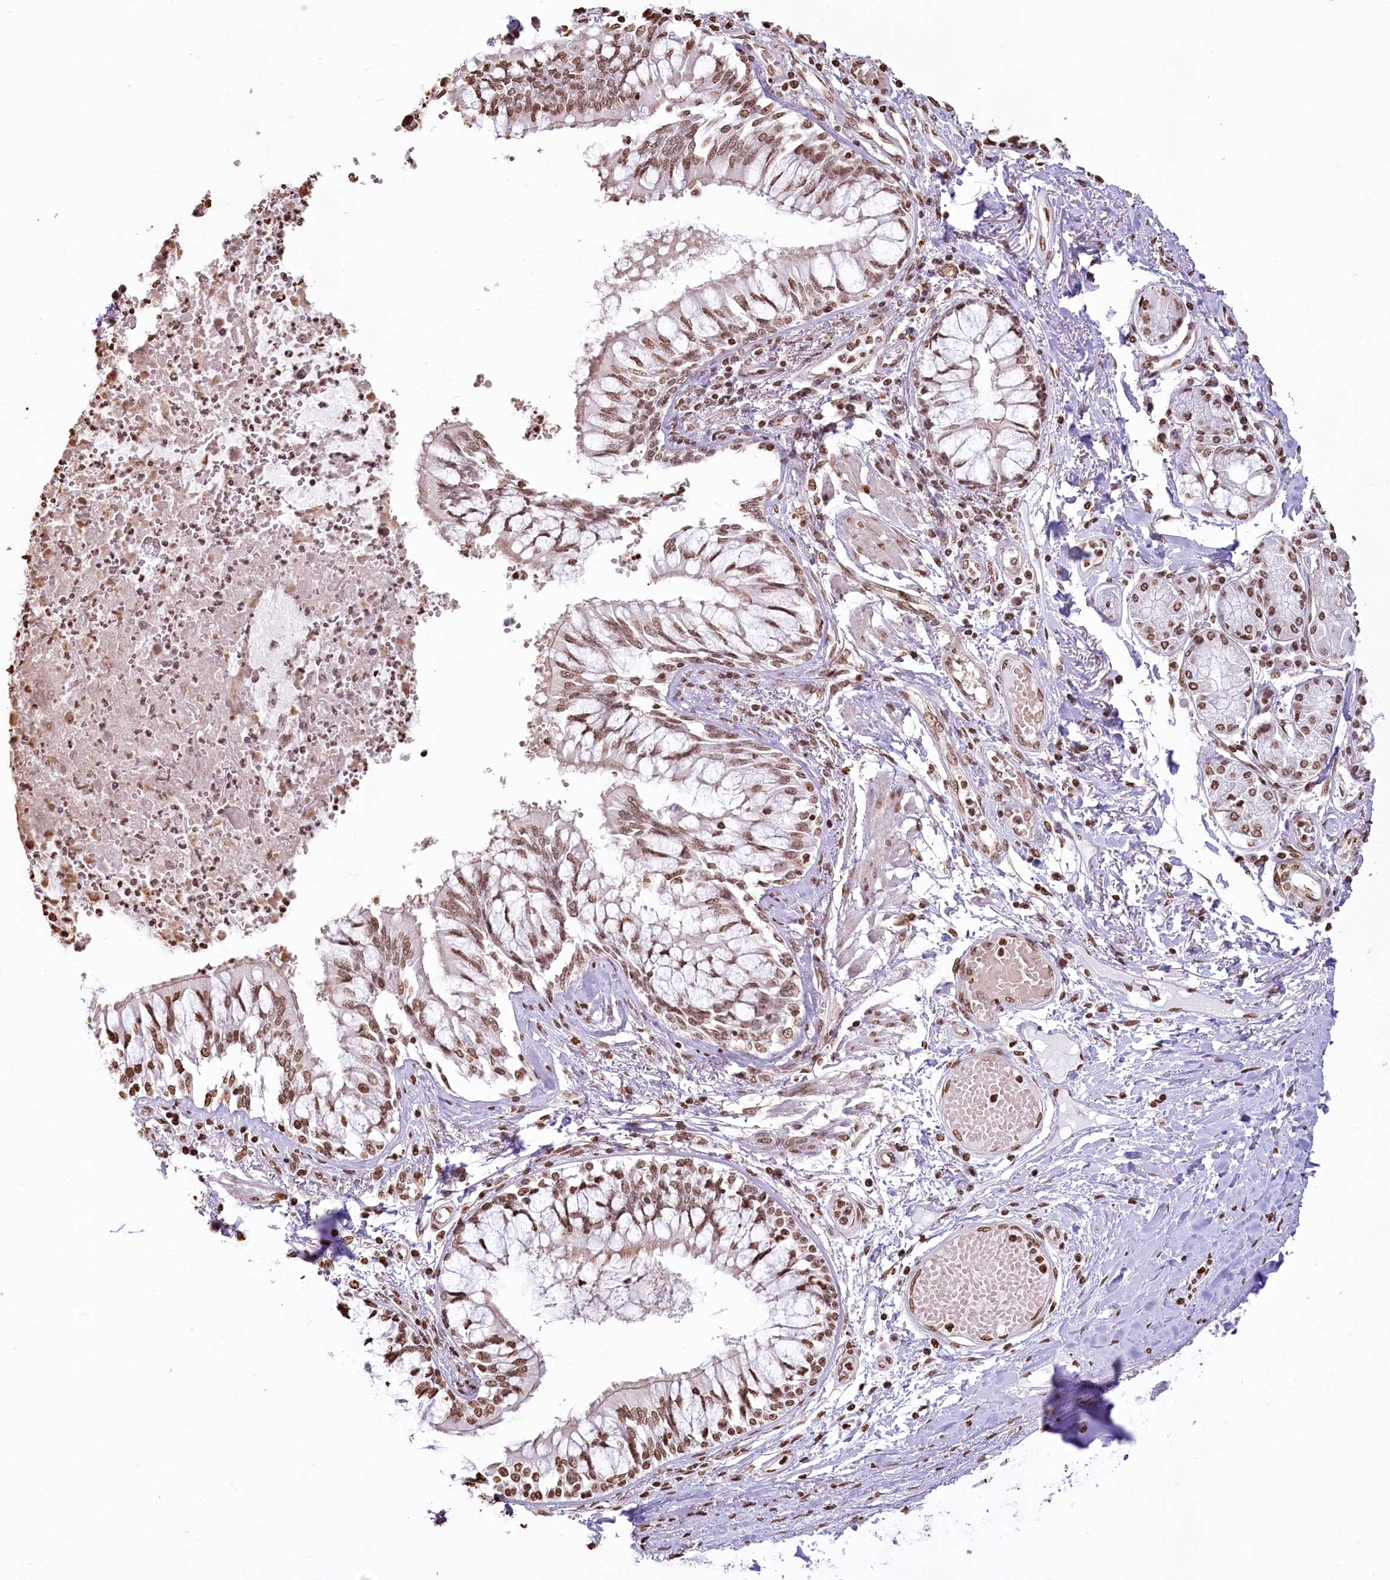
{"staining": {"intensity": "moderate", "quantity": ">75%", "location": "cytoplasmic/membranous,nuclear"}, "tissue": "bronchus", "cell_type": "Respiratory epithelial cells", "image_type": "normal", "snomed": [{"axis": "morphology", "description": "Normal tissue, NOS"}, {"axis": "topography", "description": "Cartilage tissue"}, {"axis": "topography", "description": "Bronchus"}, {"axis": "topography", "description": "Lung"}], "caption": "Bronchus was stained to show a protein in brown. There is medium levels of moderate cytoplasmic/membranous,nuclear positivity in about >75% of respiratory epithelial cells. (Brightfield microscopy of DAB IHC at high magnification).", "gene": "FAM13A", "patient": {"sex": "female", "age": 49}}